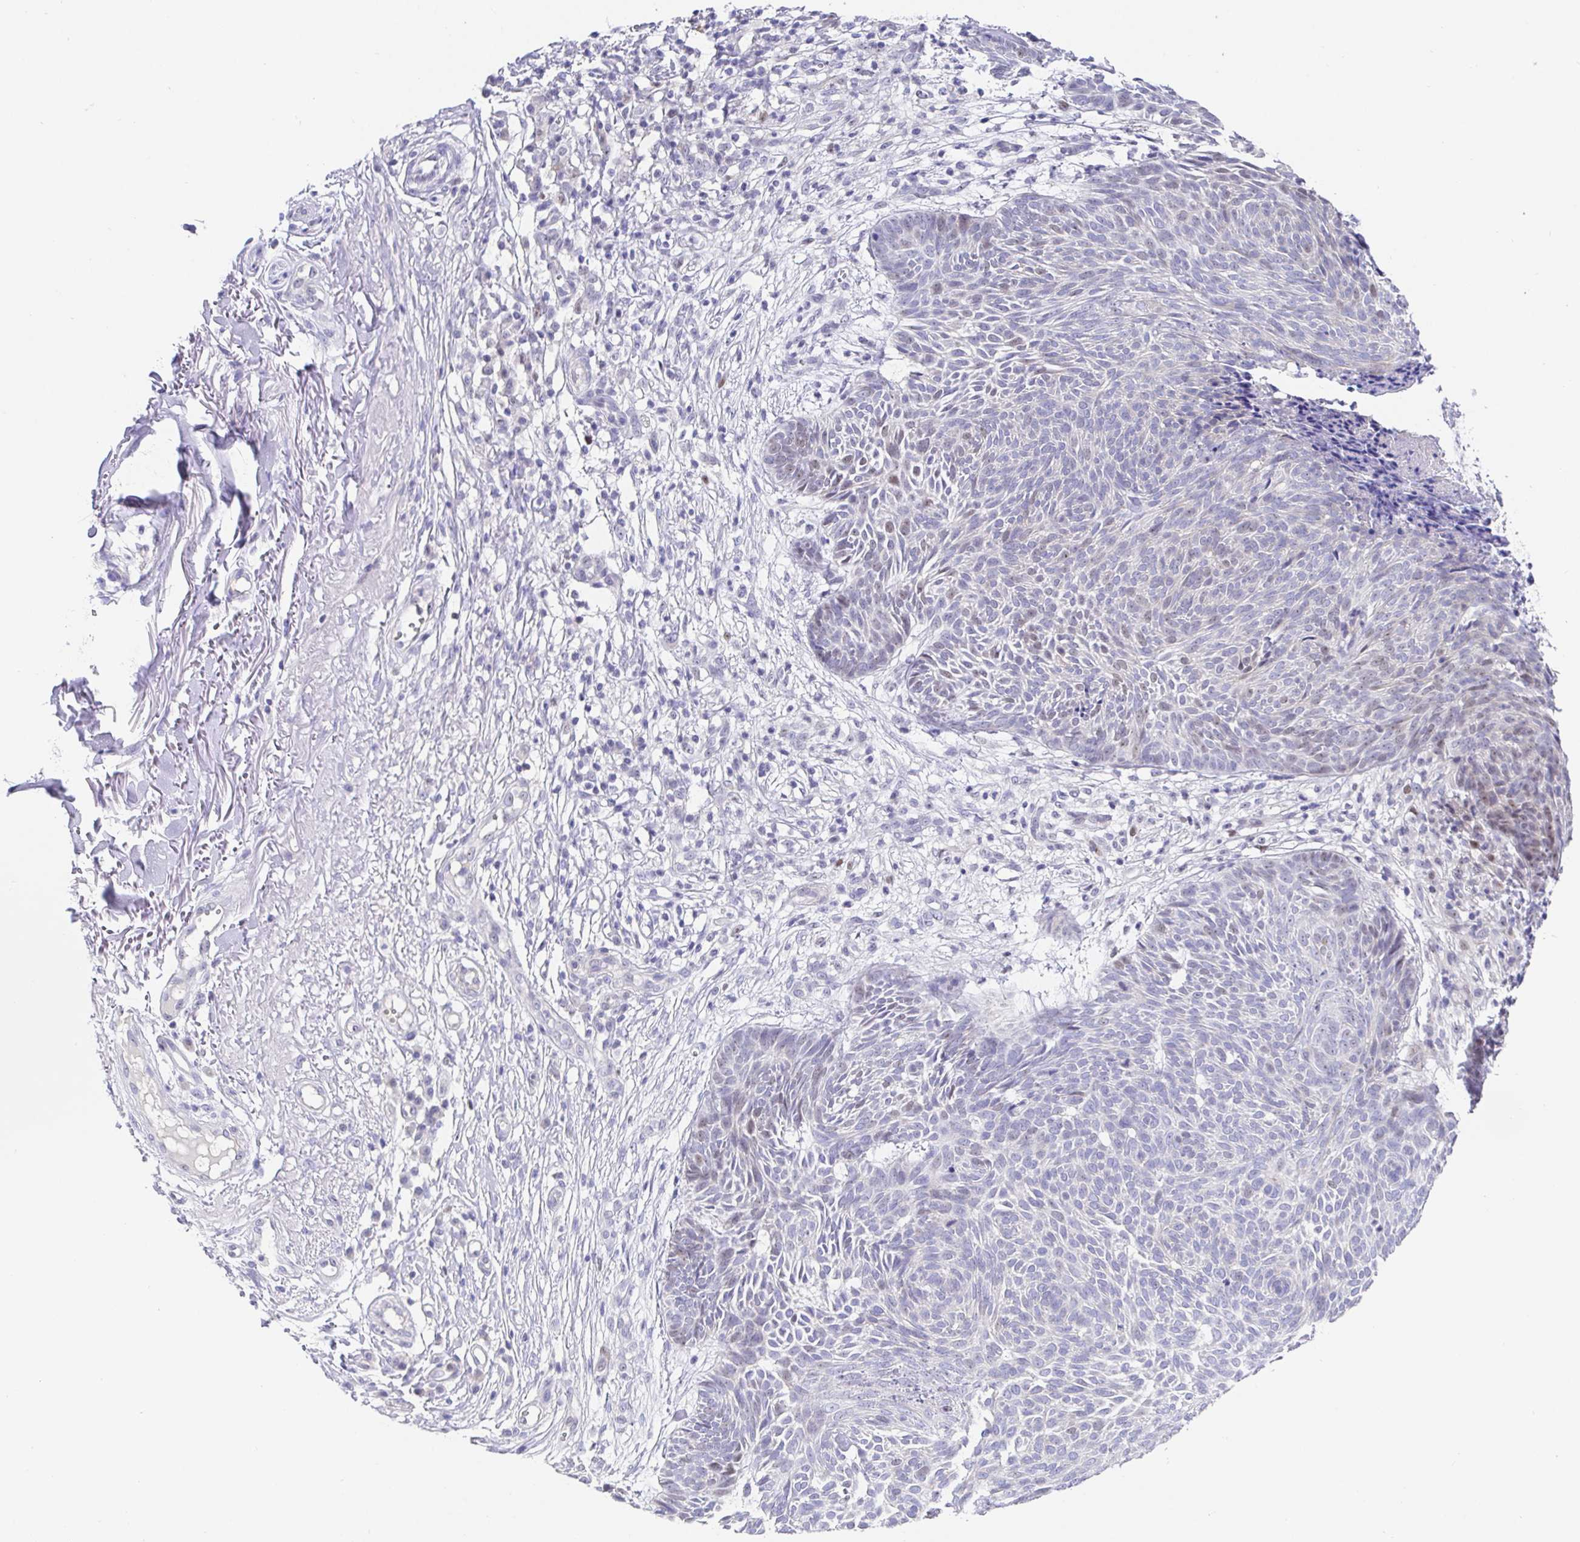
{"staining": {"intensity": "negative", "quantity": "none", "location": "none"}, "tissue": "skin cancer", "cell_type": "Tumor cells", "image_type": "cancer", "snomed": [{"axis": "morphology", "description": "Basal cell carcinoma"}, {"axis": "topography", "description": "Skin"}, {"axis": "topography", "description": "Skin of trunk"}], "caption": "An IHC photomicrograph of skin basal cell carcinoma is shown. There is no staining in tumor cells of skin basal cell carcinoma.", "gene": "TIMELESS", "patient": {"sex": "male", "age": 74}}